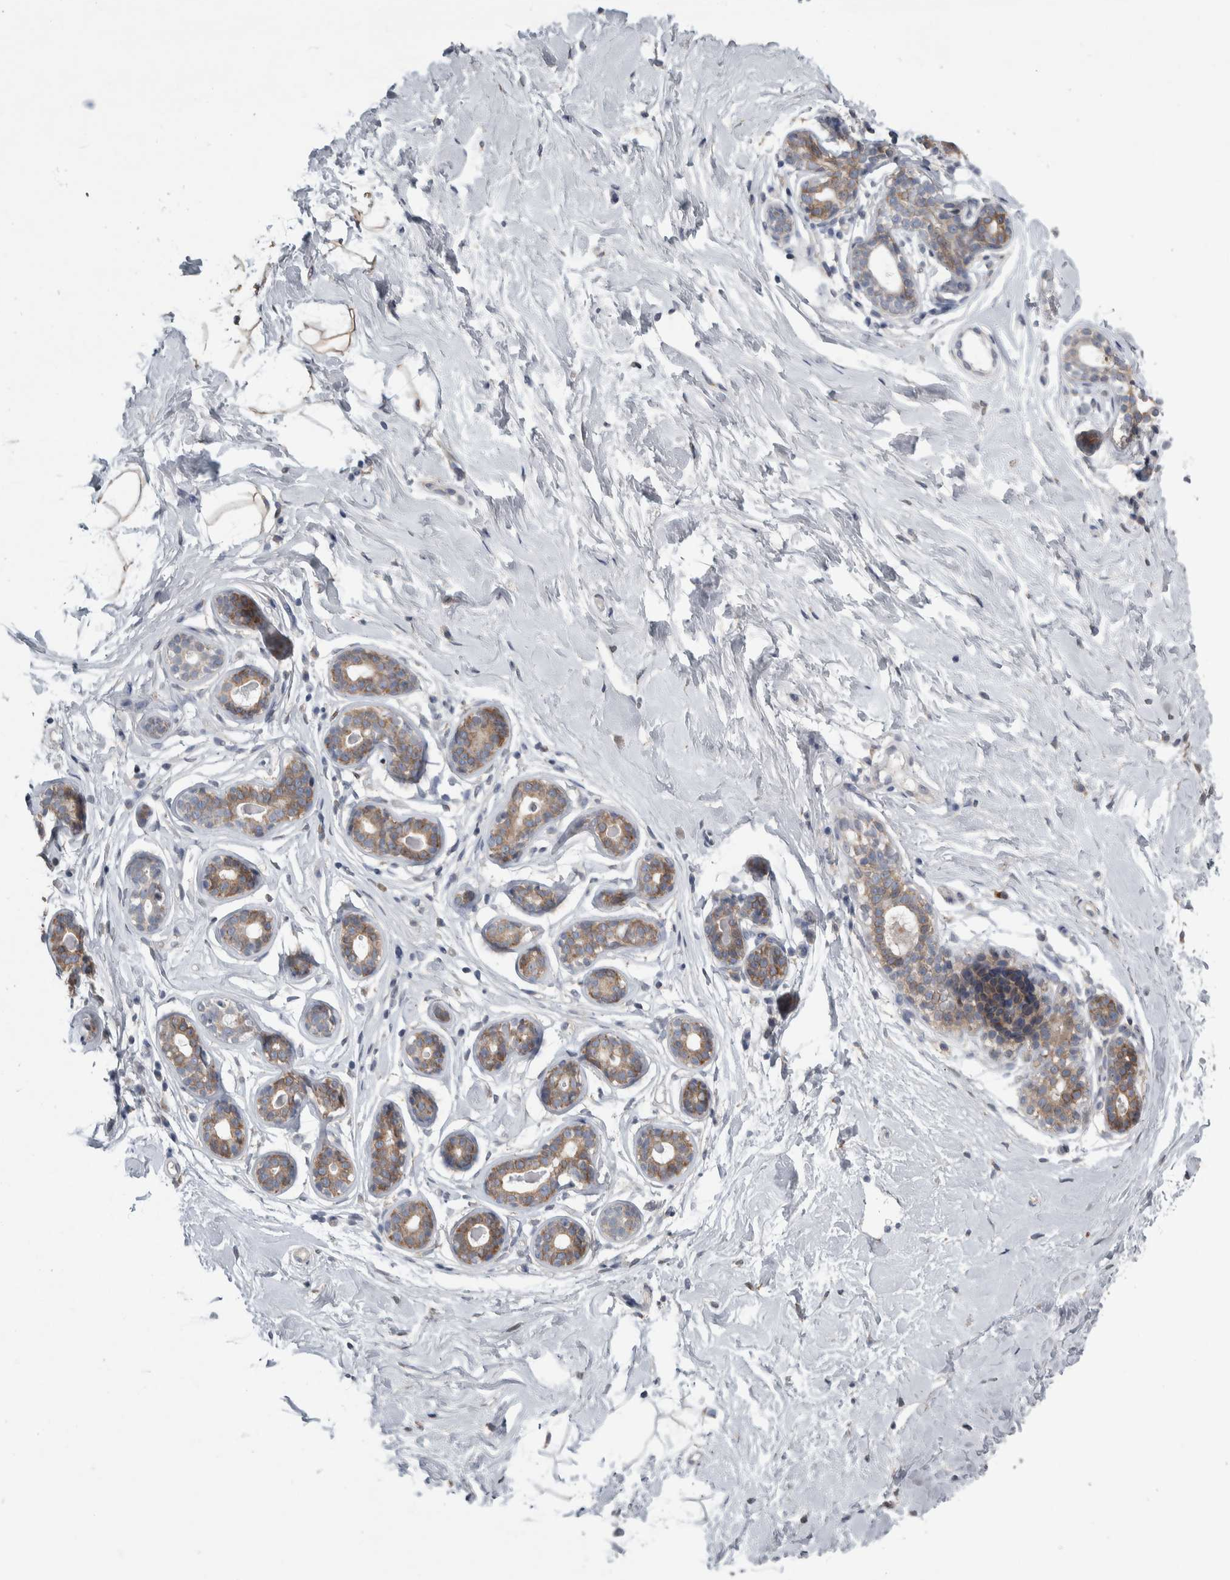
{"staining": {"intensity": "negative", "quantity": "none", "location": "none"}, "tissue": "breast", "cell_type": "Adipocytes", "image_type": "normal", "snomed": [{"axis": "morphology", "description": "Normal tissue, NOS"}, {"axis": "topography", "description": "Breast"}], "caption": "Breast stained for a protein using immunohistochemistry displays no positivity adipocytes.", "gene": "SIGMAR1", "patient": {"sex": "female", "age": 23}}